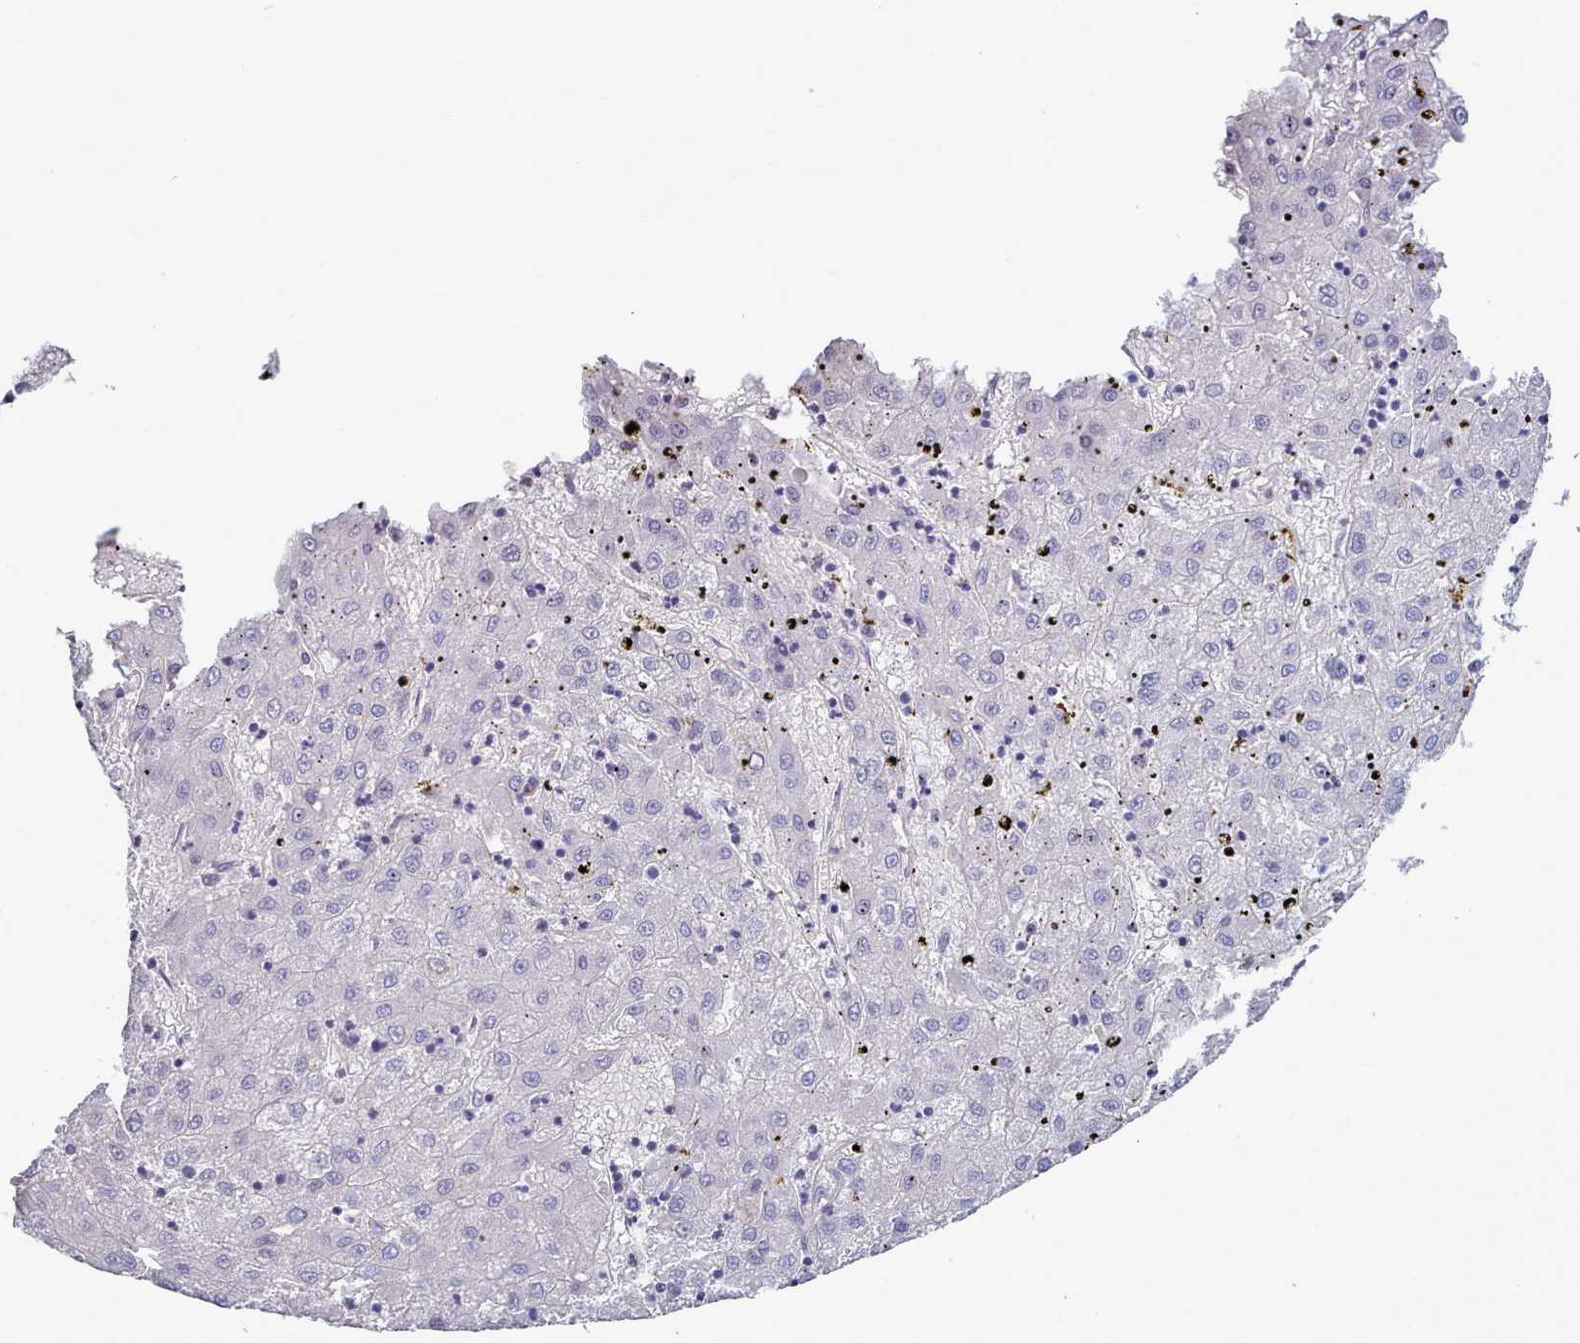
{"staining": {"intensity": "negative", "quantity": "none", "location": "none"}, "tissue": "liver cancer", "cell_type": "Tumor cells", "image_type": "cancer", "snomed": [{"axis": "morphology", "description": "Carcinoma, Hepatocellular, NOS"}, {"axis": "topography", "description": "Liver"}], "caption": "High power microscopy photomicrograph of an IHC image of liver cancer, revealing no significant expression in tumor cells.", "gene": "NKX1-2", "patient": {"sex": "male", "age": 72}}